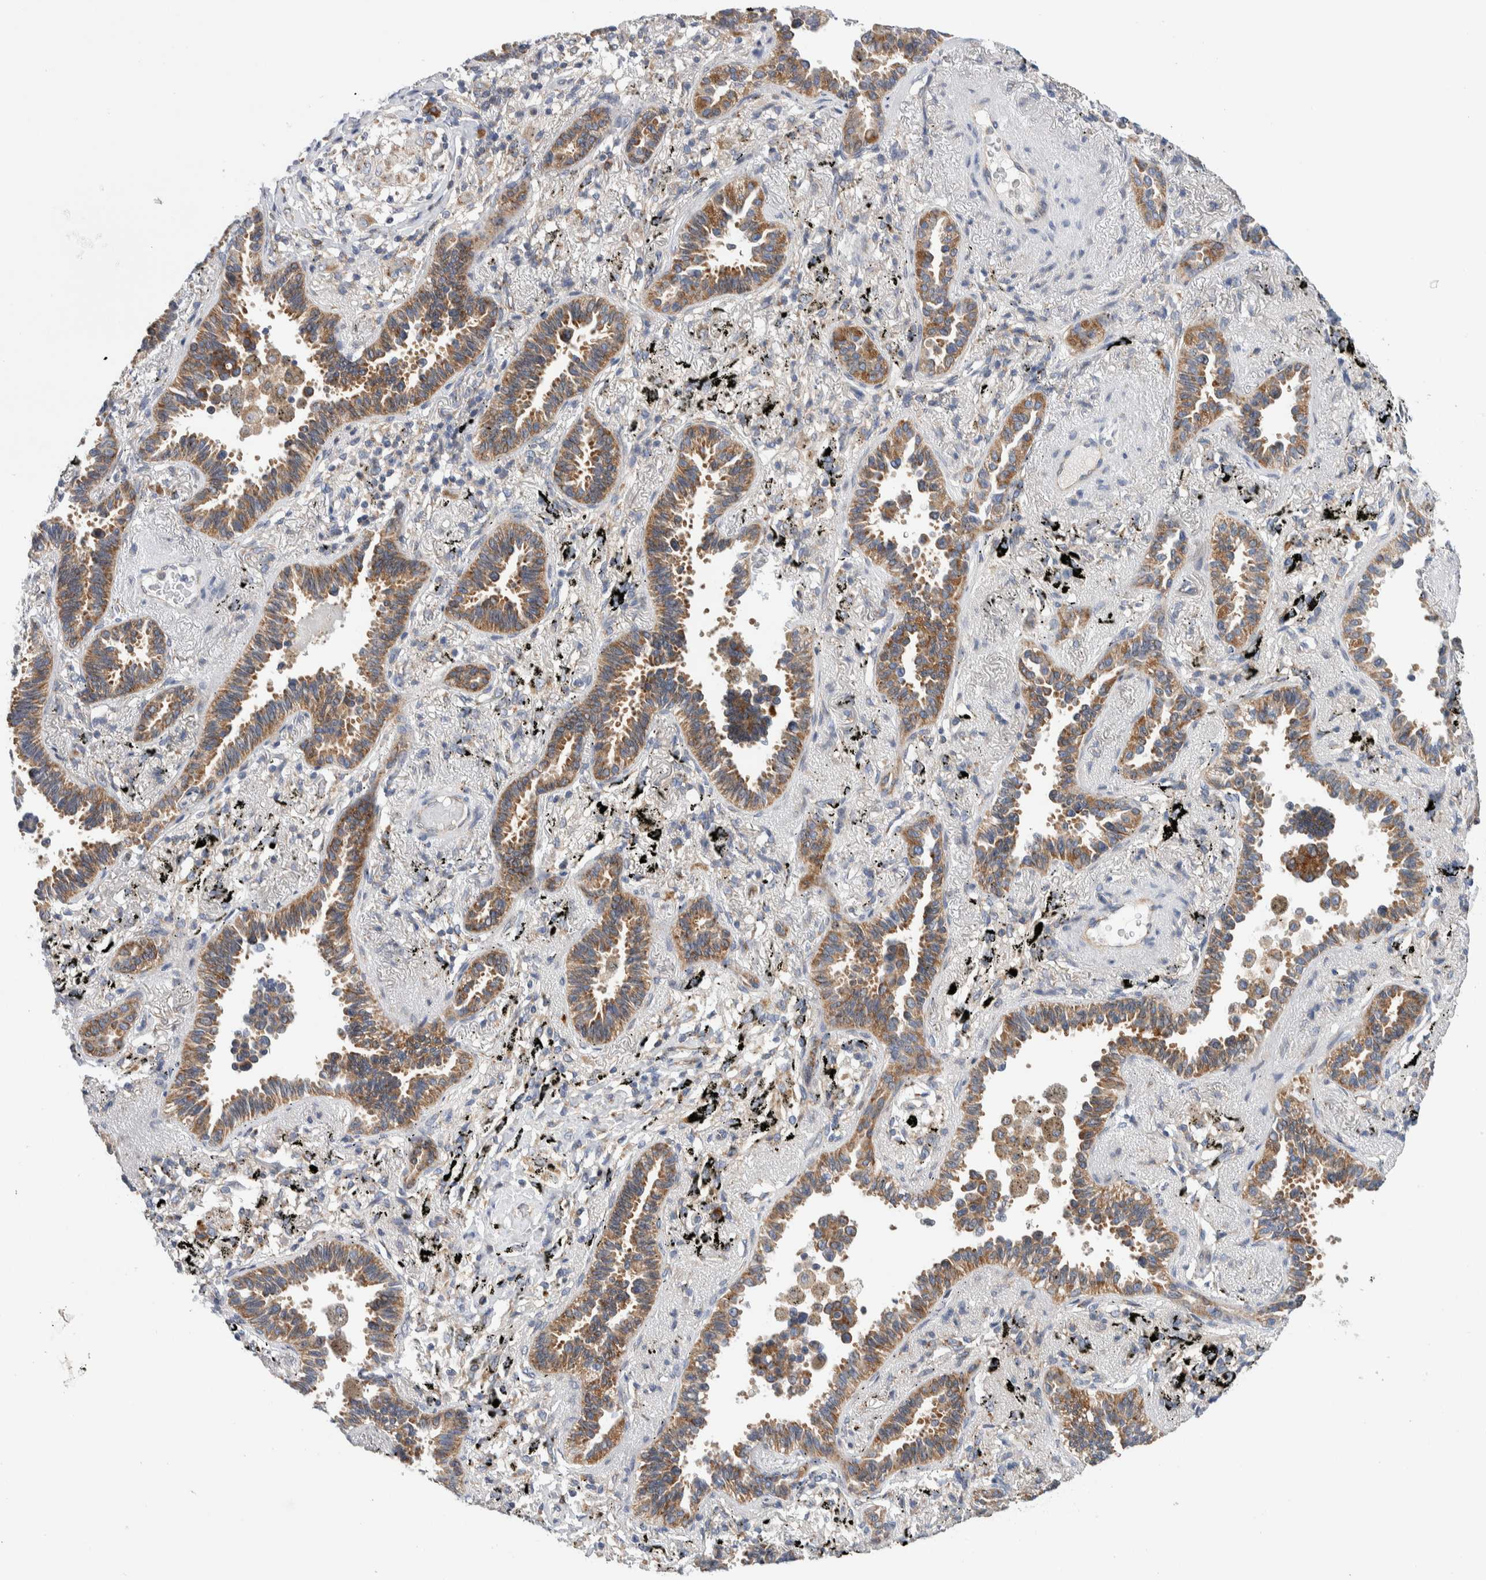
{"staining": {"intensity": "moderate", "quantity": ">75%", "location": "cytoplasmic/membranous"}, "tissue": "lung cancer", "cell_type": "Tumor cells", "image_type": "cancer", "snomed": [{"axis": "morphology", "description": "Adenocarcinoma, NOS"}, {"axis": "topography", "description": "Lung"}], "caption": "An IHC histopathology image of tumor tissue is shown. Protein staining in brown labels moderate cytoplasmic/membranous positivity in lung cancer within tumor cells.", "gene": "RACK1", "patient": {"sex": "male", "age": 59}}